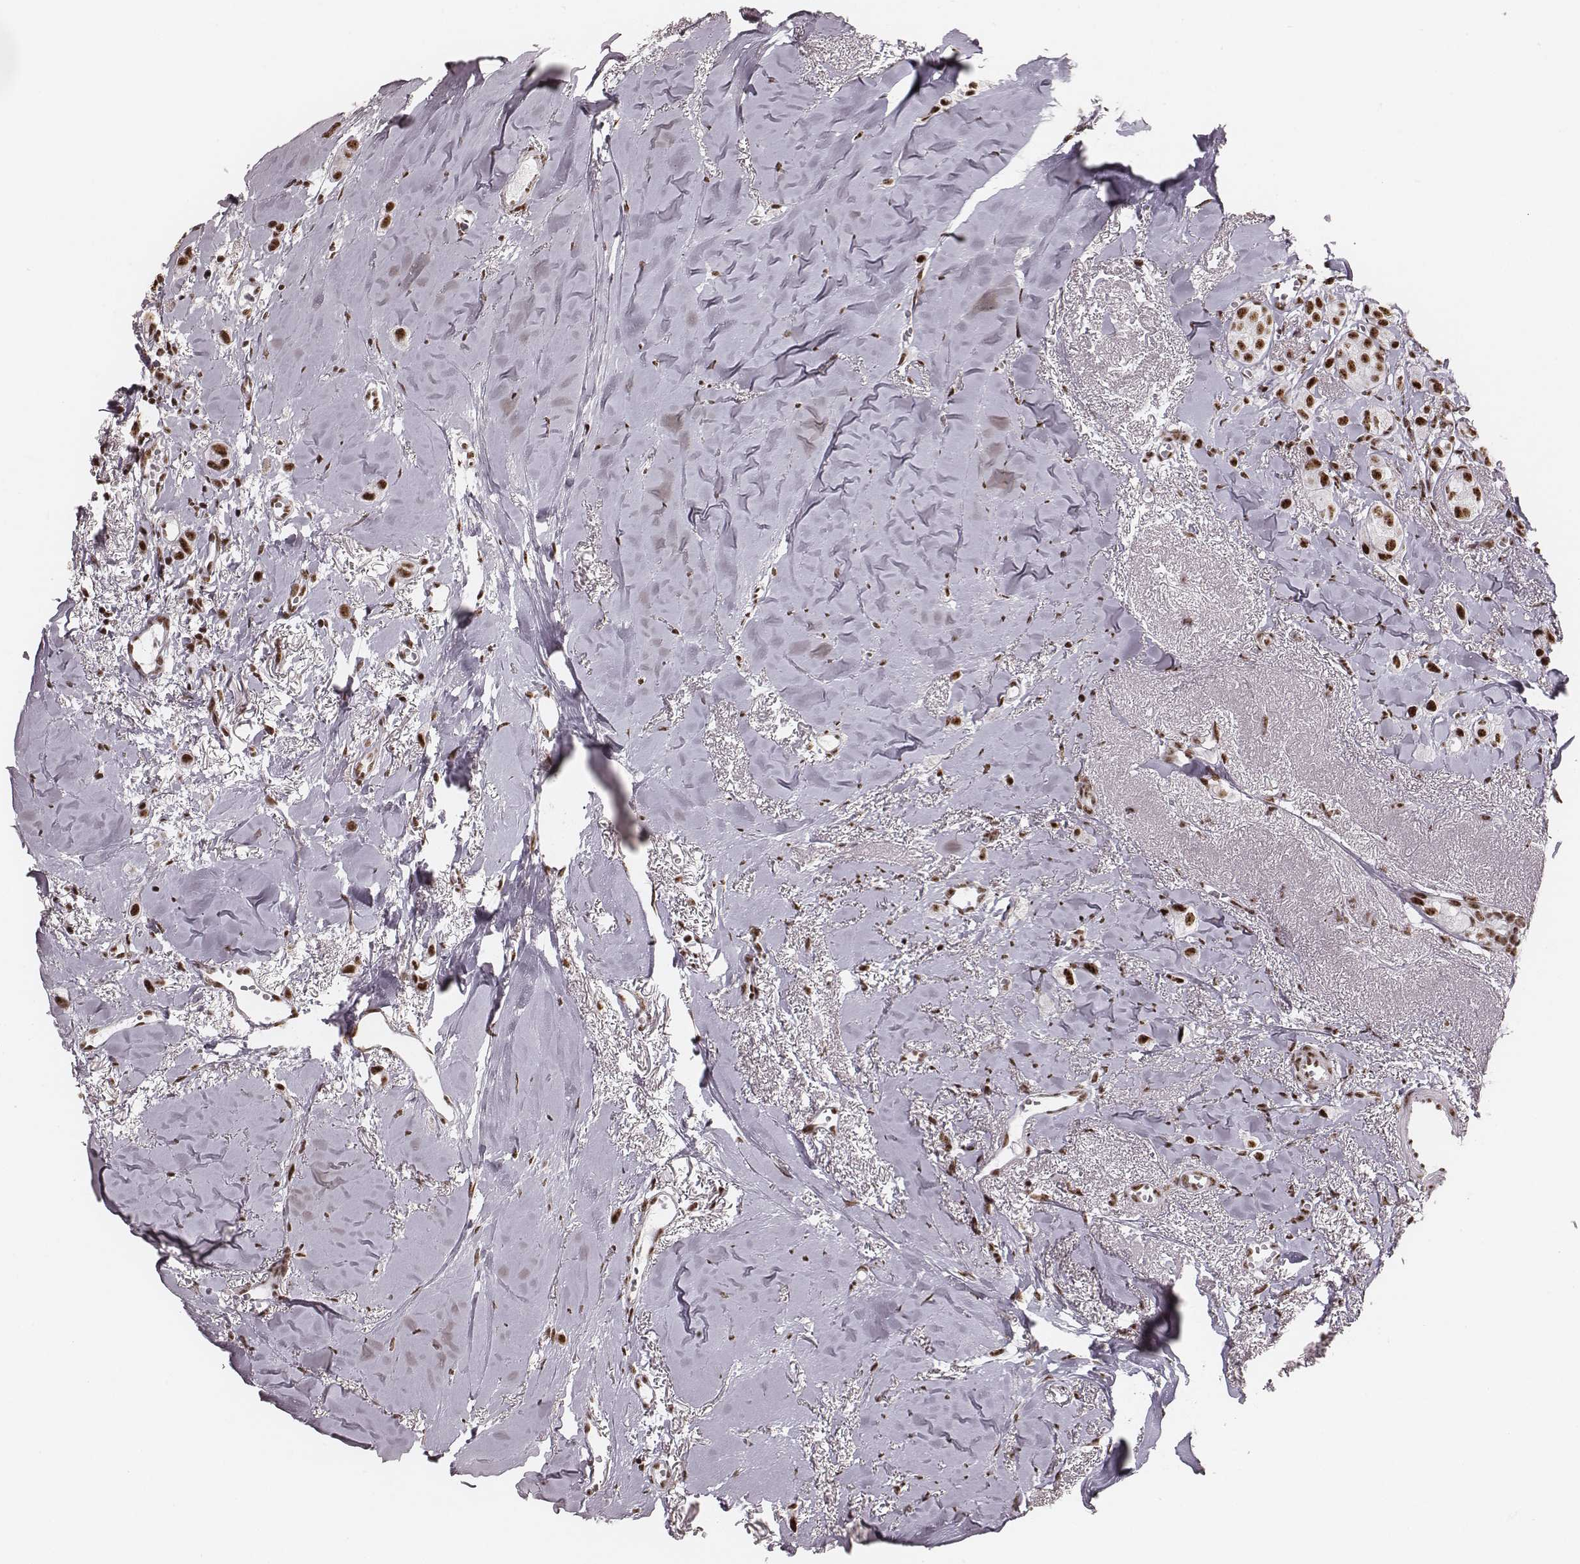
{"staining": {"intensity": "strong", "quantity": ">75%", "location": "nuclear"}, "tissue": "breast cancer", "cell_type": "Tumor cells", "image_type": "cancer", "snomed": [{"axis": "morphology", "description": "Duct carcinoma"}, {"axis": "topography", "description": "Breast"}], "caption": "This is an image of IHC staining of infiltrating ductal carcinoma (breast), which shows strong staining in the nuclear of tumor cells.", "gene": "LUC7L", "patient": {"sex": "female", "age": 85}}